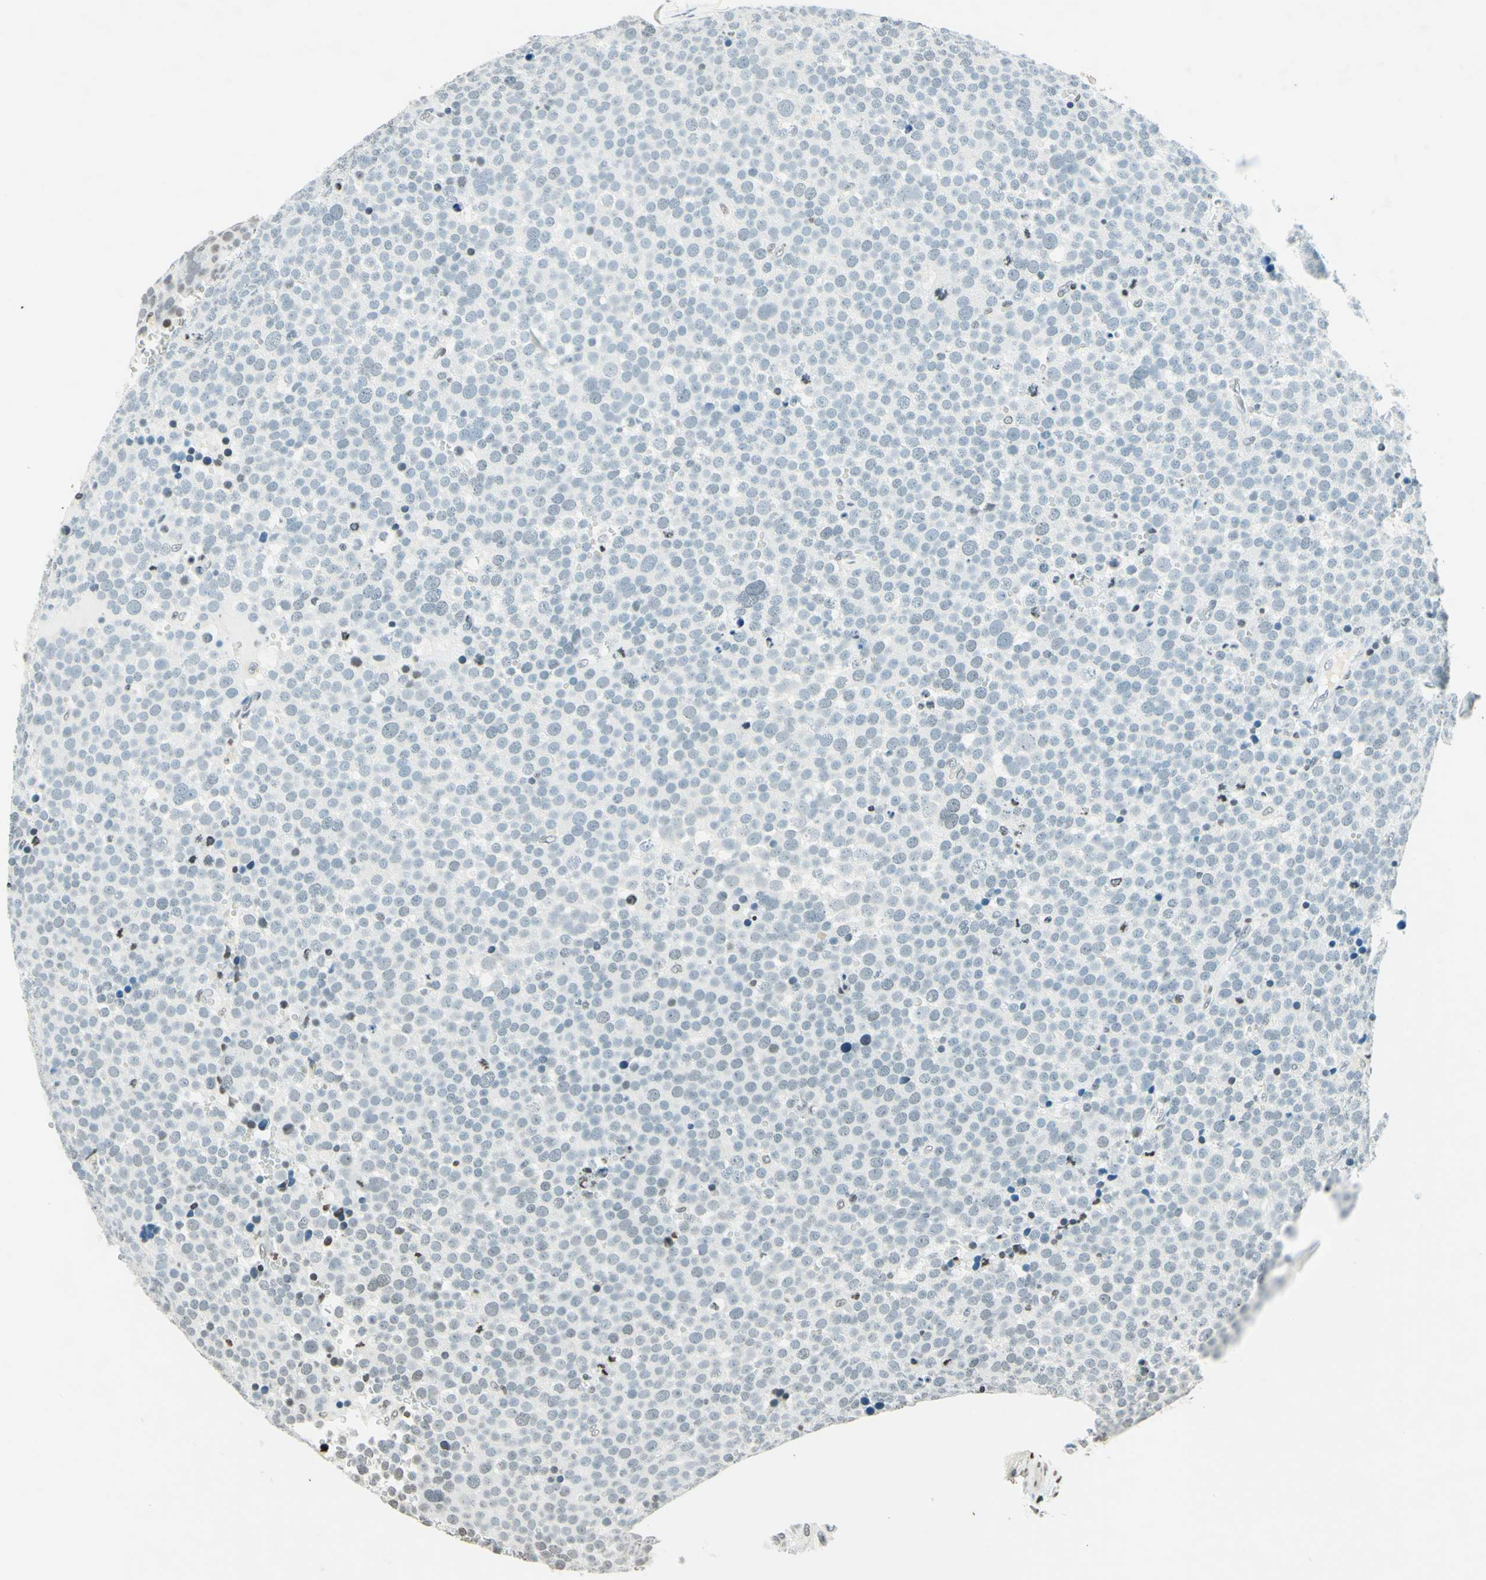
{"staining": {"intensity": "weak", "quantity": "<25%", "location": "nuclear"}, "tissue": "testis cancer", "cell_type": "Tumor cells", "image_type": "cancer", "snomed": [{"axis": "morphology", "description": "Seminoma, NOS"}, {"axis": "topography", "description": "Testis"}], "caption": "IHC image of neoplastic tissue: testis cancer stained with DAB (3,3'-diaminobenzidine) reveals no significant protein positivity in tumor cells. (Brightfield microscopy of DAB immunohistochemistry at high magnification).", "gene": "MSH2", "patient": {"sex": "male", "age": 71}}